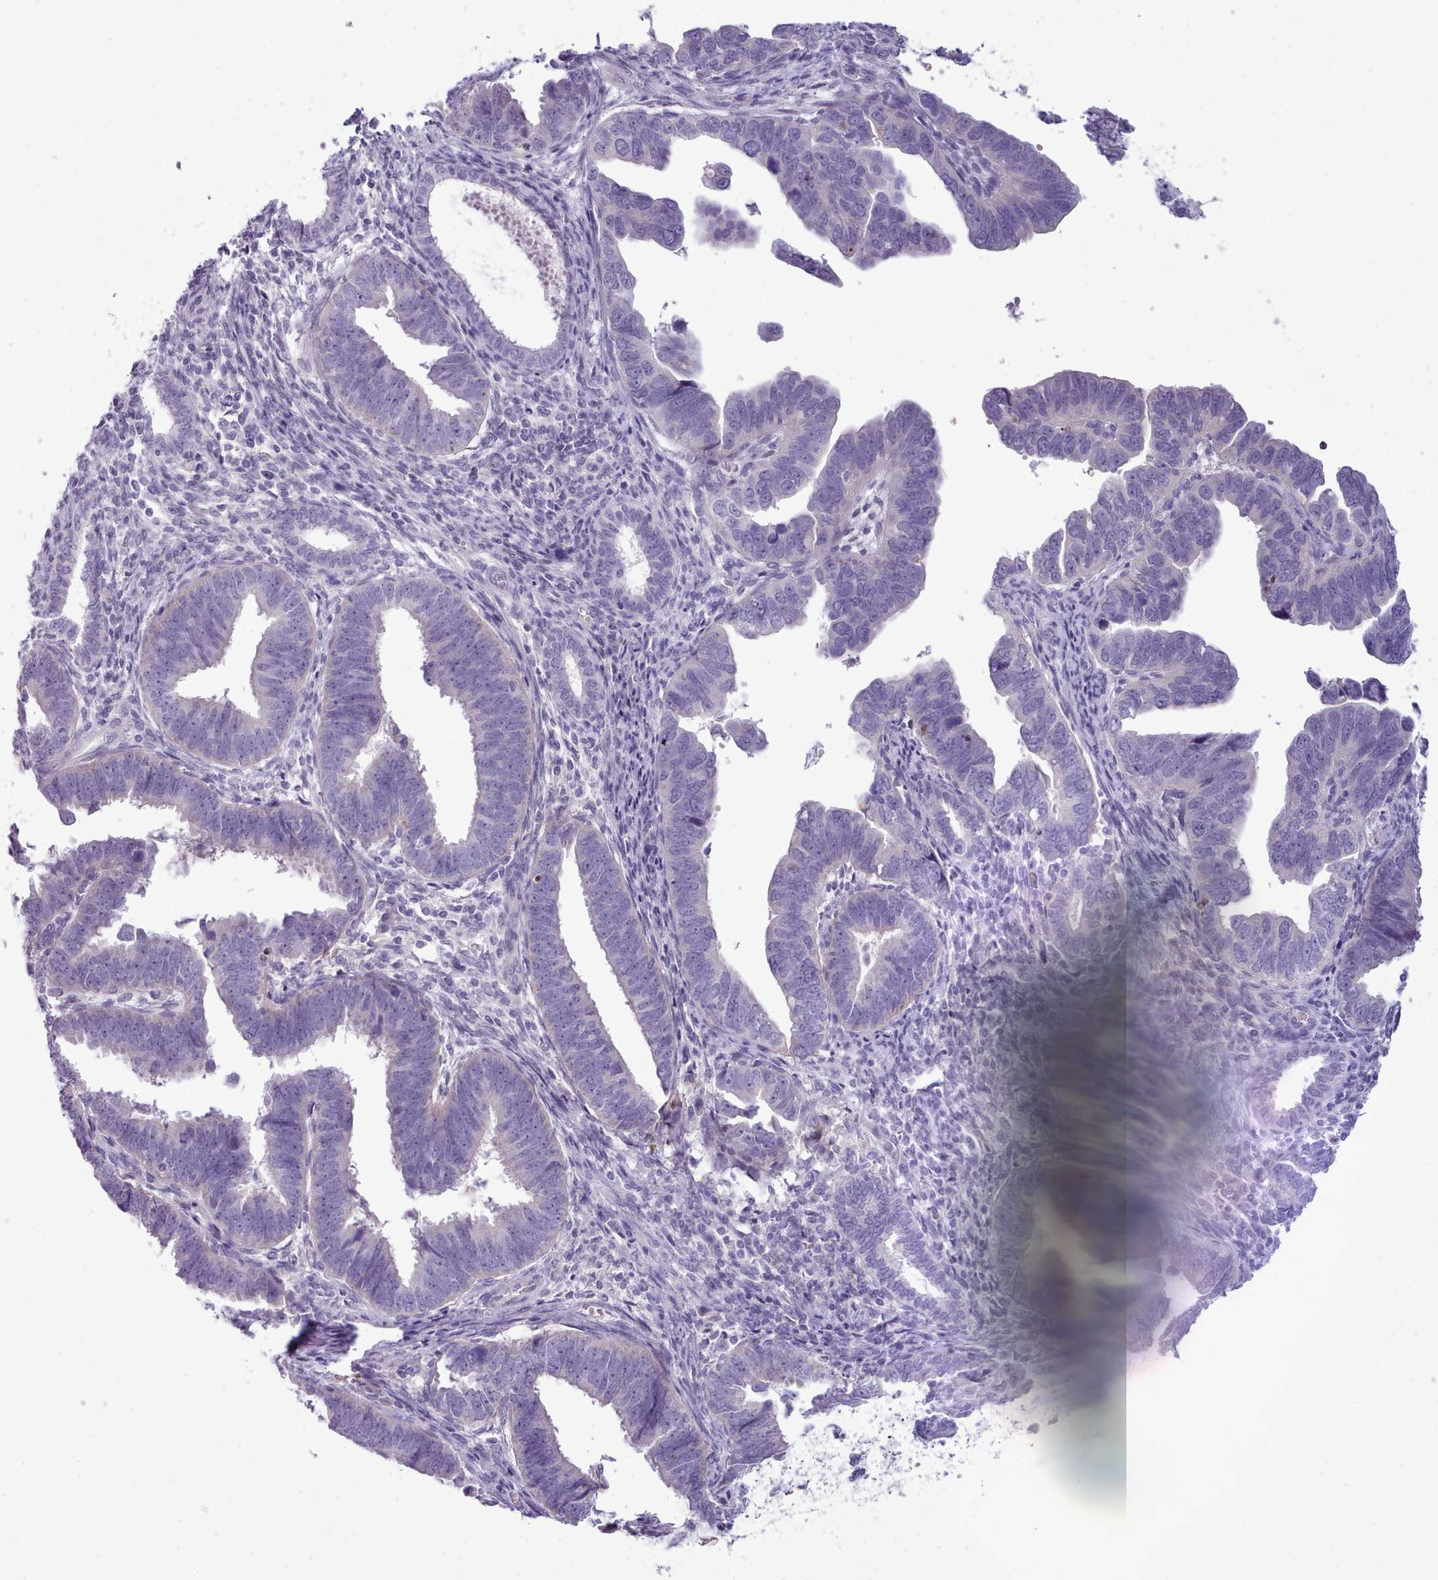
{"staining": {"intensity": "negative", "quantity": "none", "location": "none"}, "tissue": "endometrial cancer", "cell_type": "Tumor cells", "image_type": "cancer", "snomed": [{"axis": "morphology", "description": "Adenocarcinoma, NOS"}, {"axis": "topography", "description": "Endometrium"}], "caption": "Tumor cells show no significant positivity in endometrial adenocarcinoma.", "gene": "CYP2A13", "patient": {"sex": "female", "age": 75}}